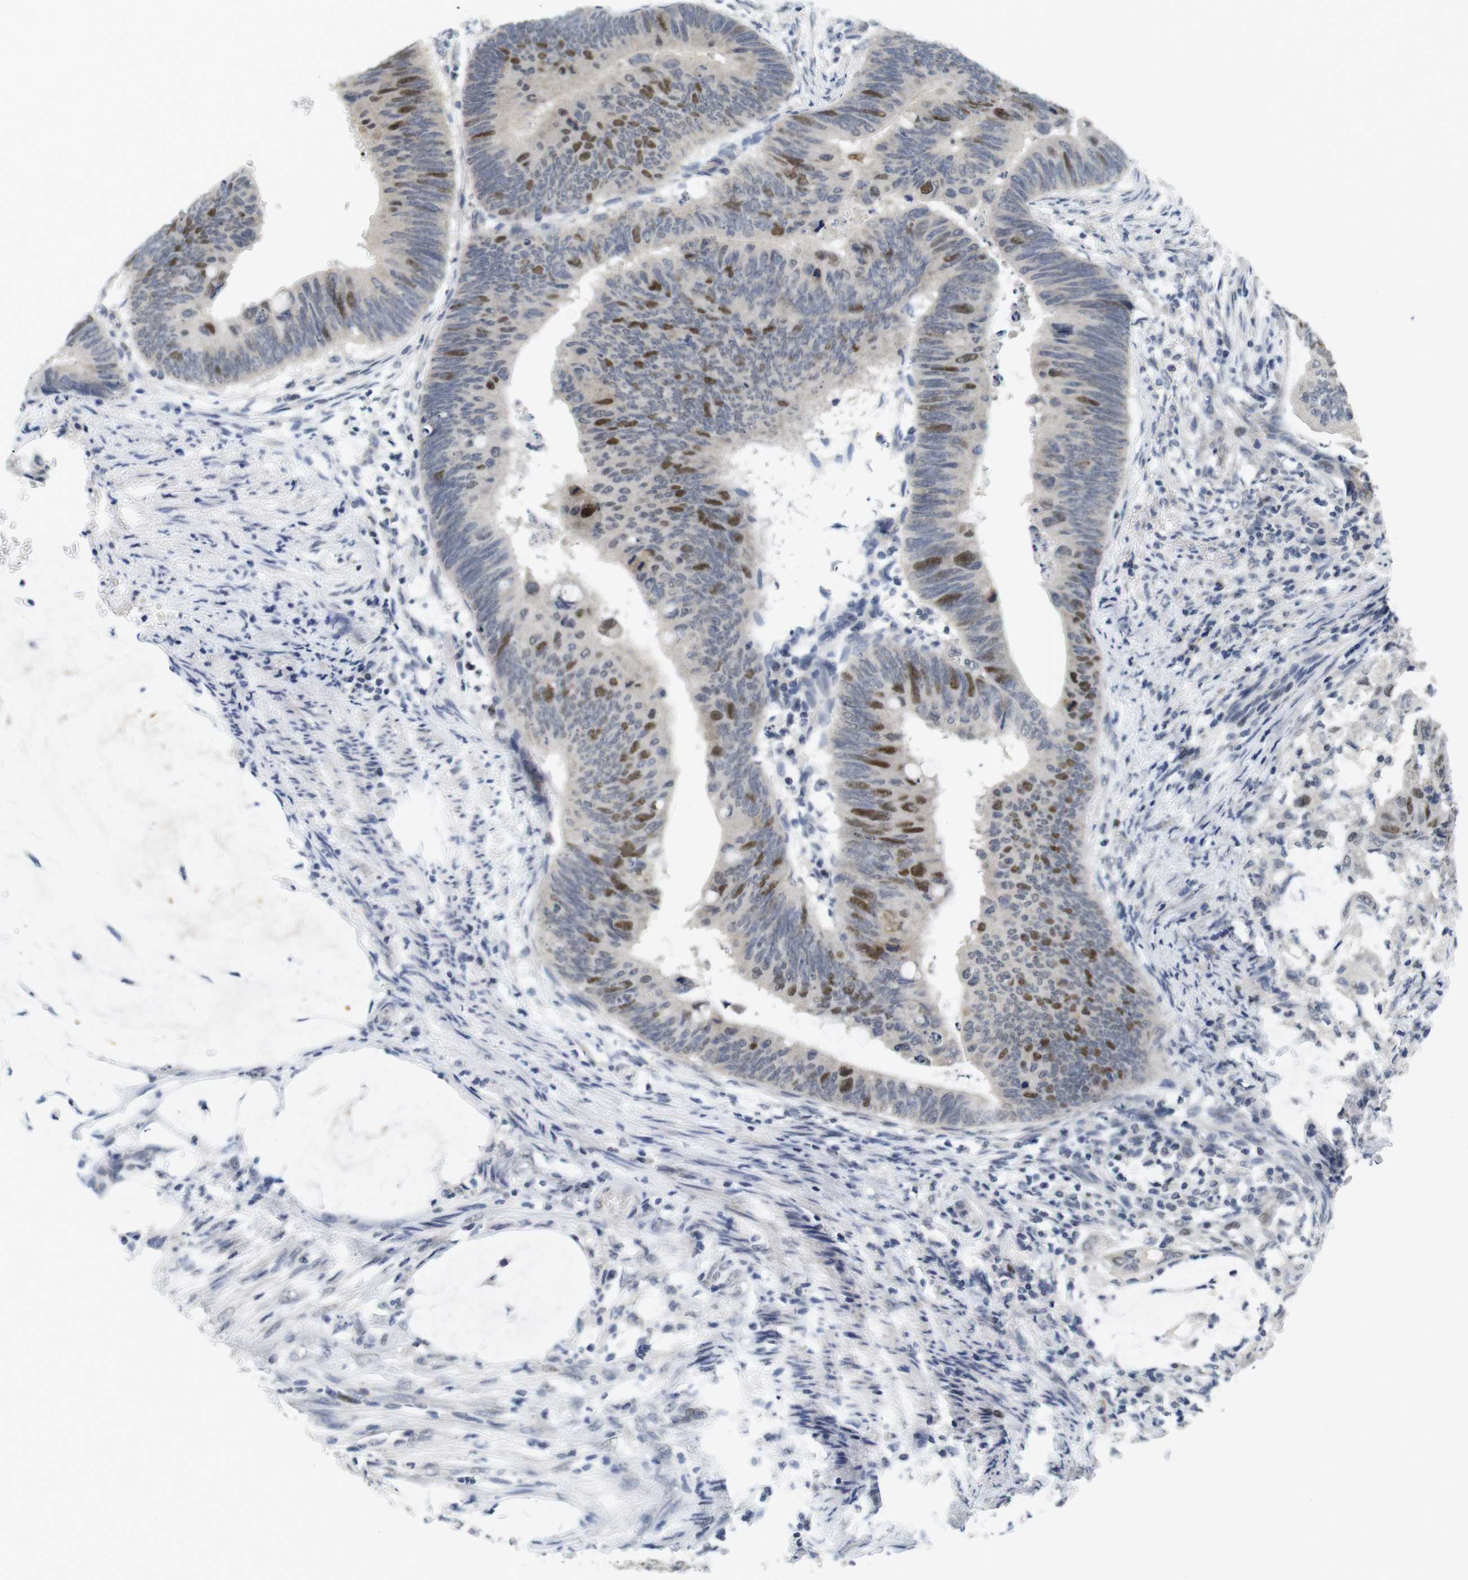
{"staining": {"intensity": "strong", "quantity": "25%-75%", "location": "nuclear"}, "tissue": "colorectal cancer", "cell_type": "Tumor cells", "image_type": "cancer", "snomed": [{"axis": "morphology", "description": "Normal tissue, NOS"}, {"axis": "morphology", "description": "Adenocarcinoma, NOS"}, {"axis": "topography", "description": "Rectum"}, {"axis": "topography", "description": "Peripheral nerve tissue"}], "caption": "Strong nuclear positivity is appreciated in approximately 25%-75% of tumor cells in colorectal adenocarcinoma.", "gene": "SKP2", "patient": {"sex": "male", "age": 92}}